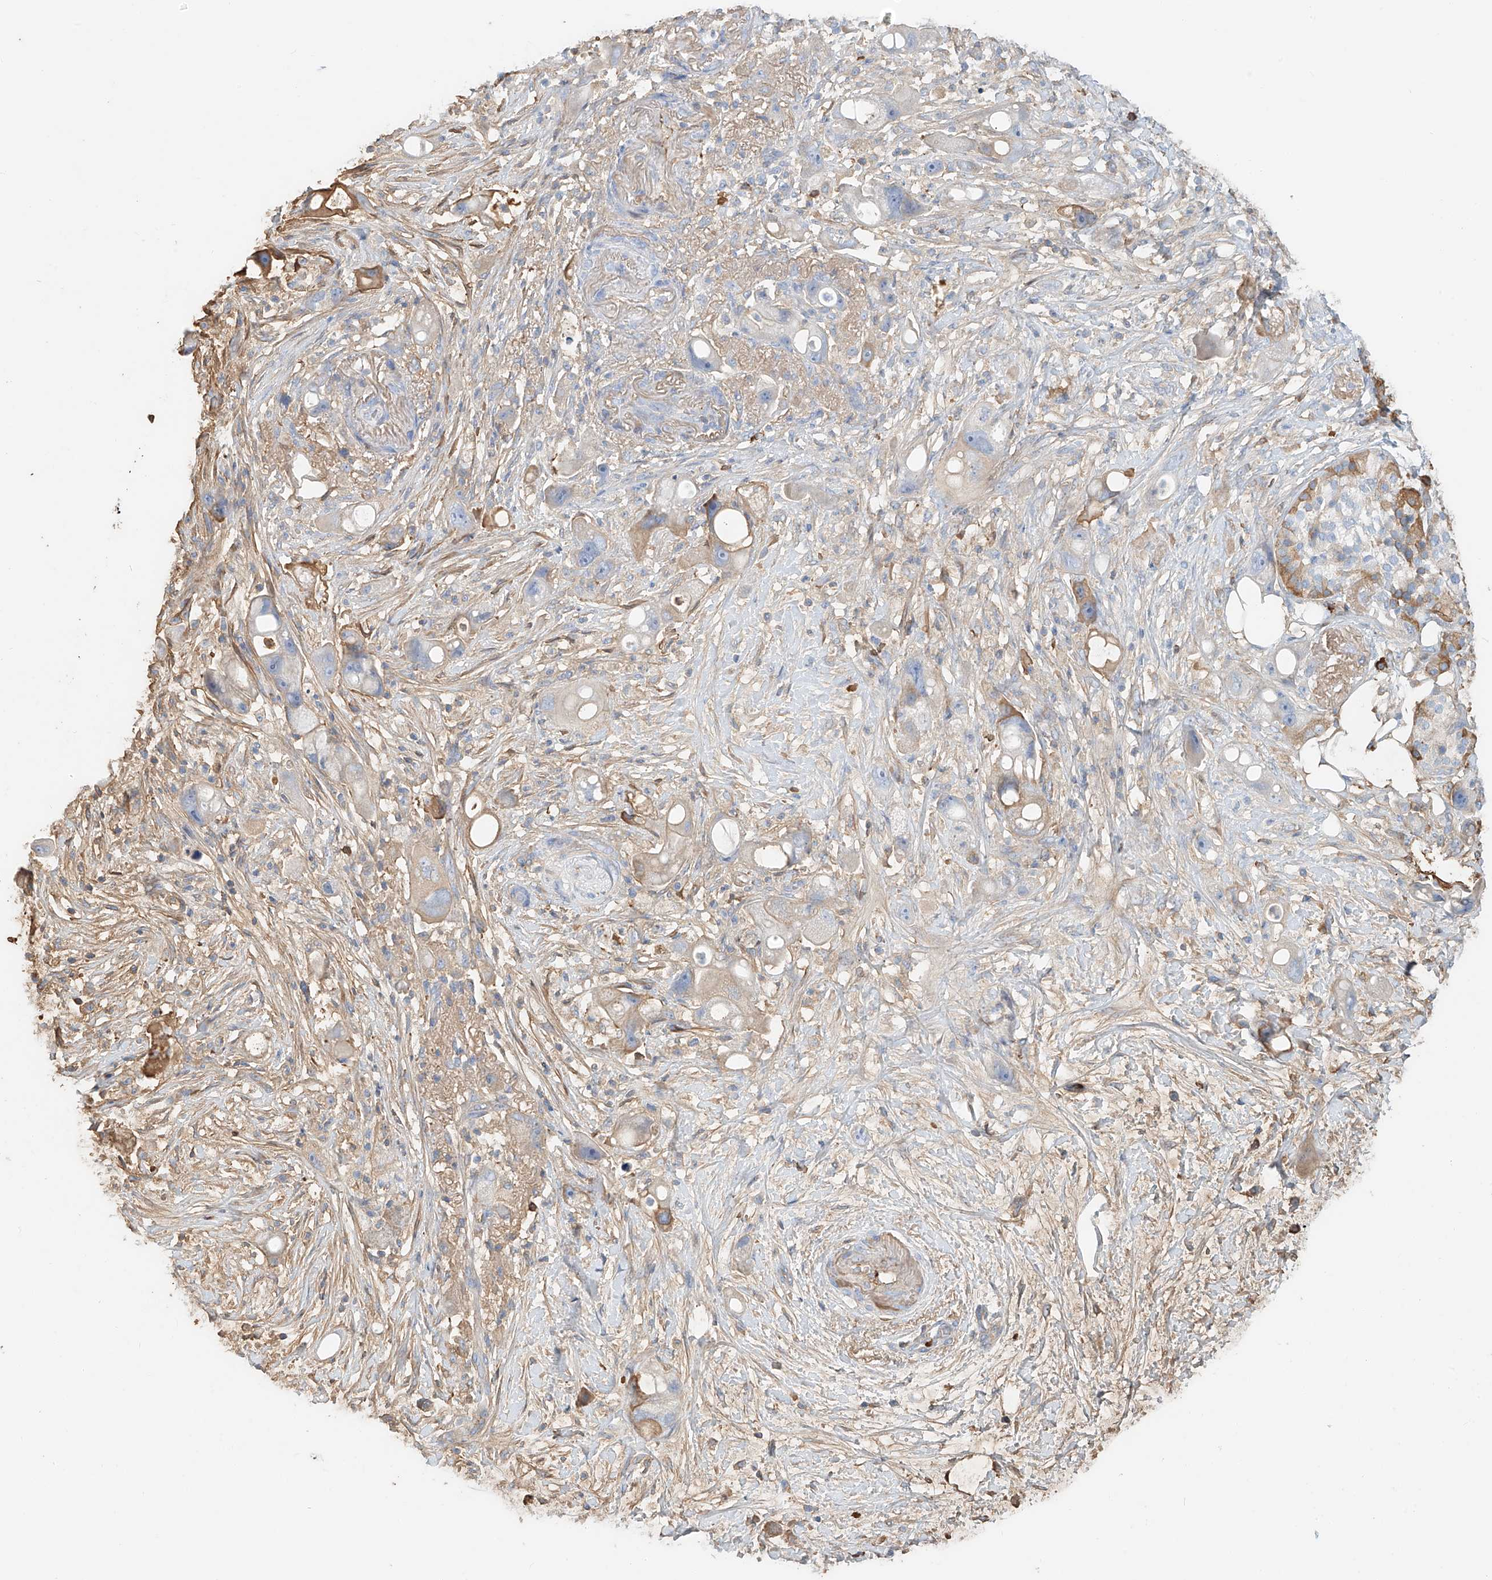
{"staining": {"intensity": "weak", "quantity": "<25%", "location": "cytoplasmic/membranous"}, "tissue": "pancreatic cancer", "cell_type": "Tumor cells", "image_type": "cancer", "snomed": [{"axis": "morphology", "description": "Normal tissue, NOS"}, {"axis": "morphology", "description": "Adenocarcinoma, NOS"}, {"axis": "topography", "description": "Pancreas"}], "caption": "This is a image of IHC staining of pancreatic cancer (adenocarcinoma), which shows no staining in tumor cells.", "gene": "ZFP30", "patient": {"sex": "female", "age": 68}}